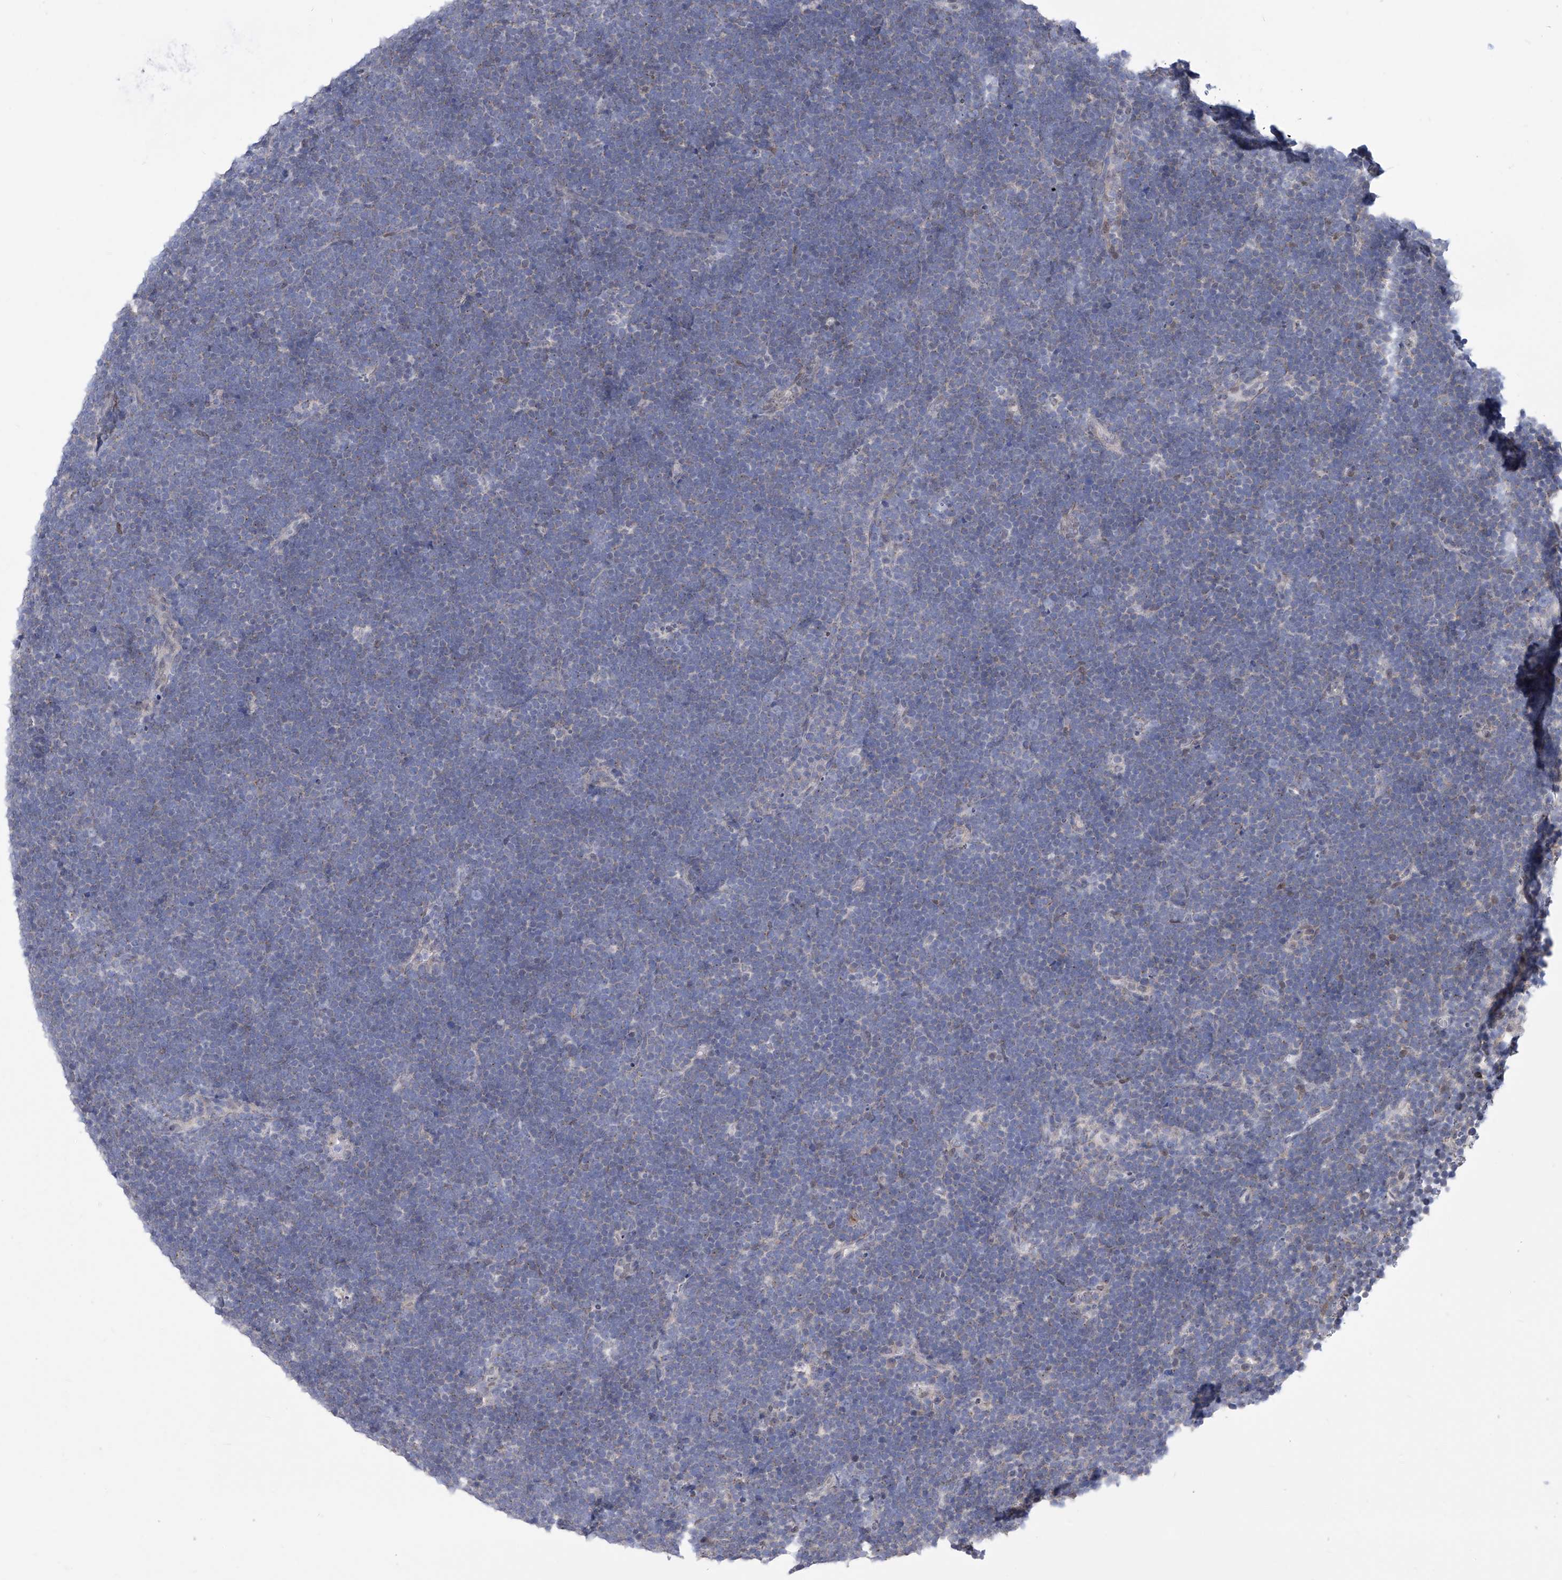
{"staining": {"intensity": "negative", "quantity": "none", "location": "none"}, "tissue": "lymphoma", "cell_type": "Tumor cells", "image_type": "cancer", "snomed": [{"axis": "morphology", "description": "Malignant lymphoma, non-Hodgkin's type, High grade"}, {"axis": "topography", "description": "Lymph node"}], "caption": "DAB immunohistochemical staining of lymphoma shows no significant expression in tumor cells.", "gene": "CETN2", "patient": {"sex": "male", "age": 13}}